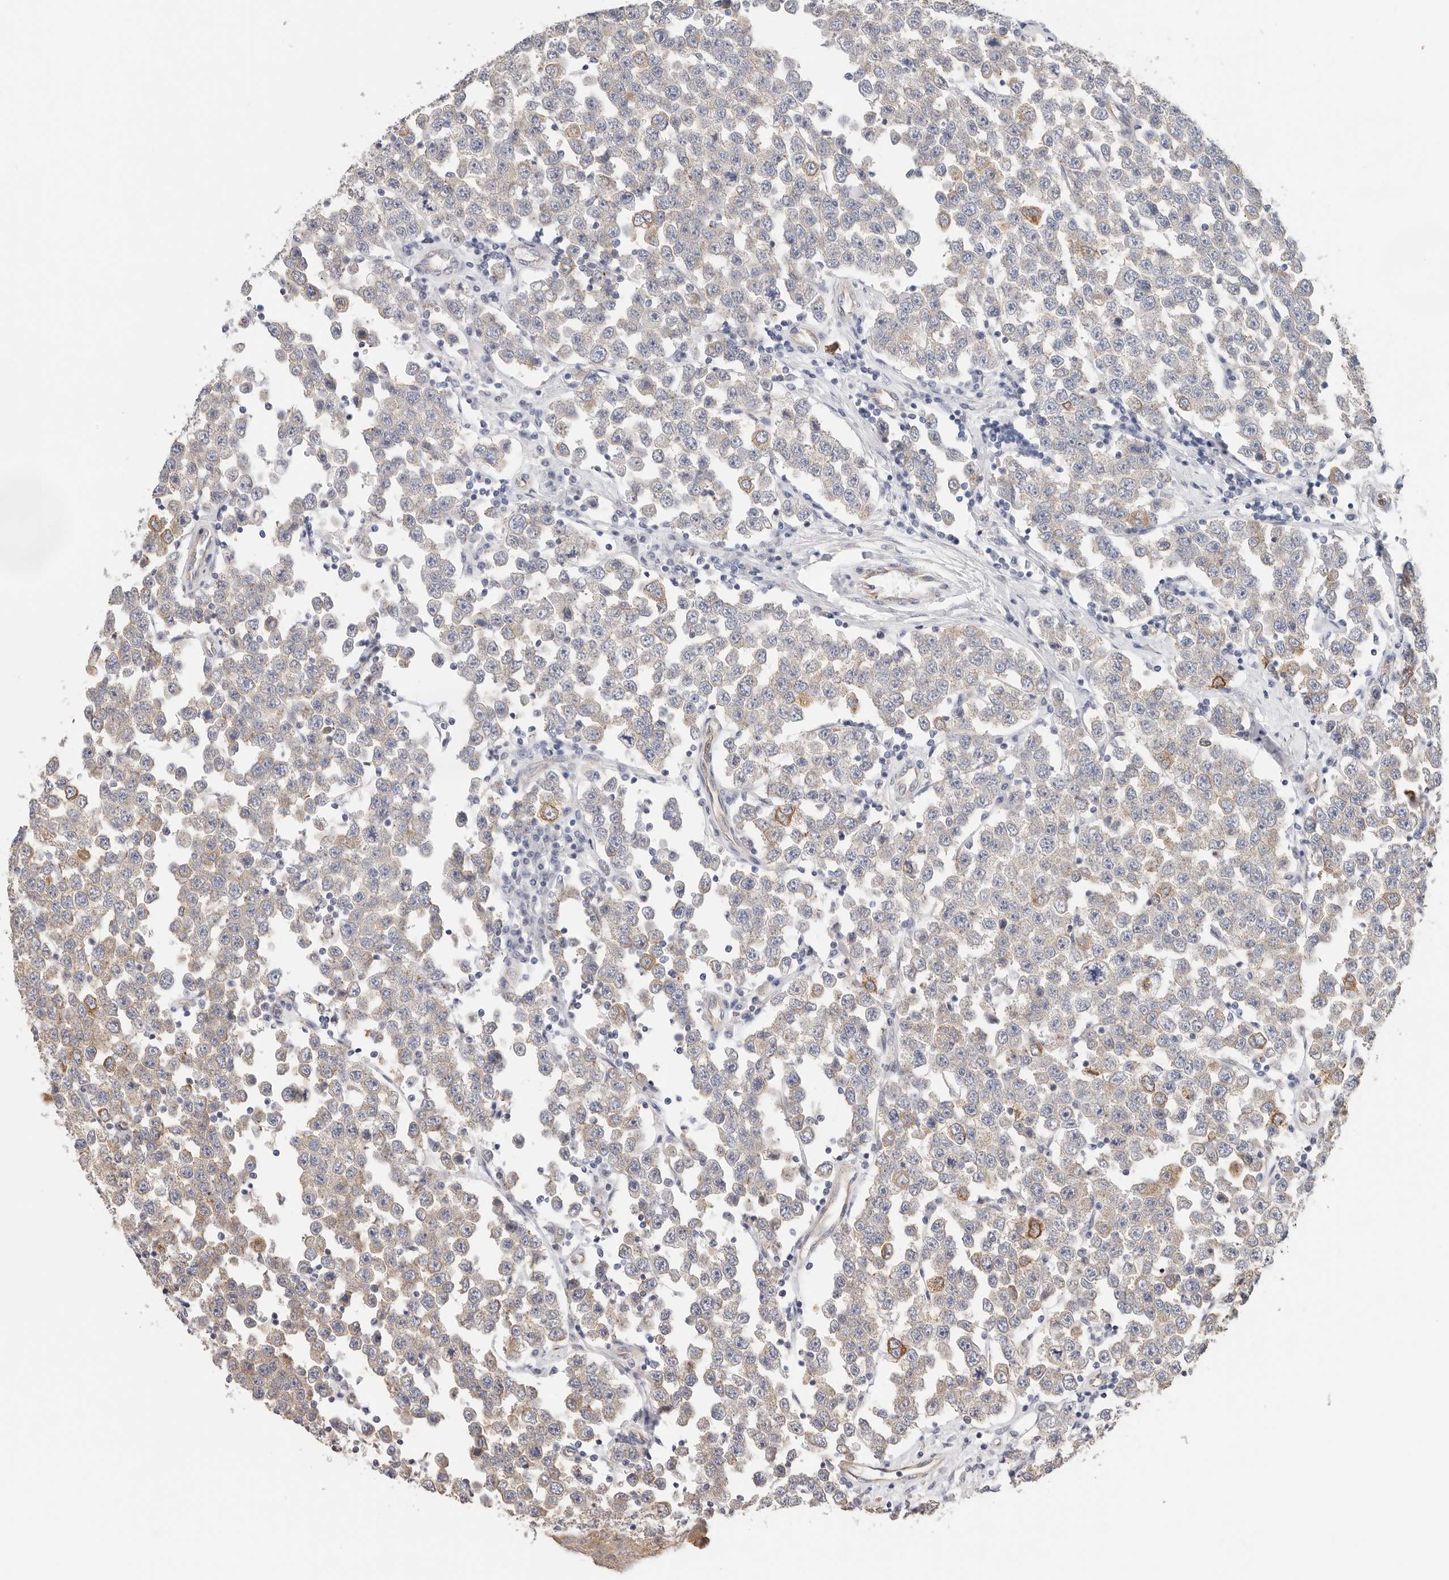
{"staining": {"intensity": "moderate", "quantity": "<25%", "location": "cytoplasmic/membranous"}, "tissue": "testis cancer", "cell_type": "Tumor cells", "image_type": "cancer", "snomed": [{"axis": "morphology", "description": "Seminoma, NOS"}, {"axis": "topography", "description": "Testis"}], "caption": "Testis cancer (seminoma) was stained to show a protein in brown. There is low levels of moderate cytoplasmic/membranous expression in about <25% of tumor cells.", "gene": "AFDN", "patient": {"sex": "male", "age": 28}}